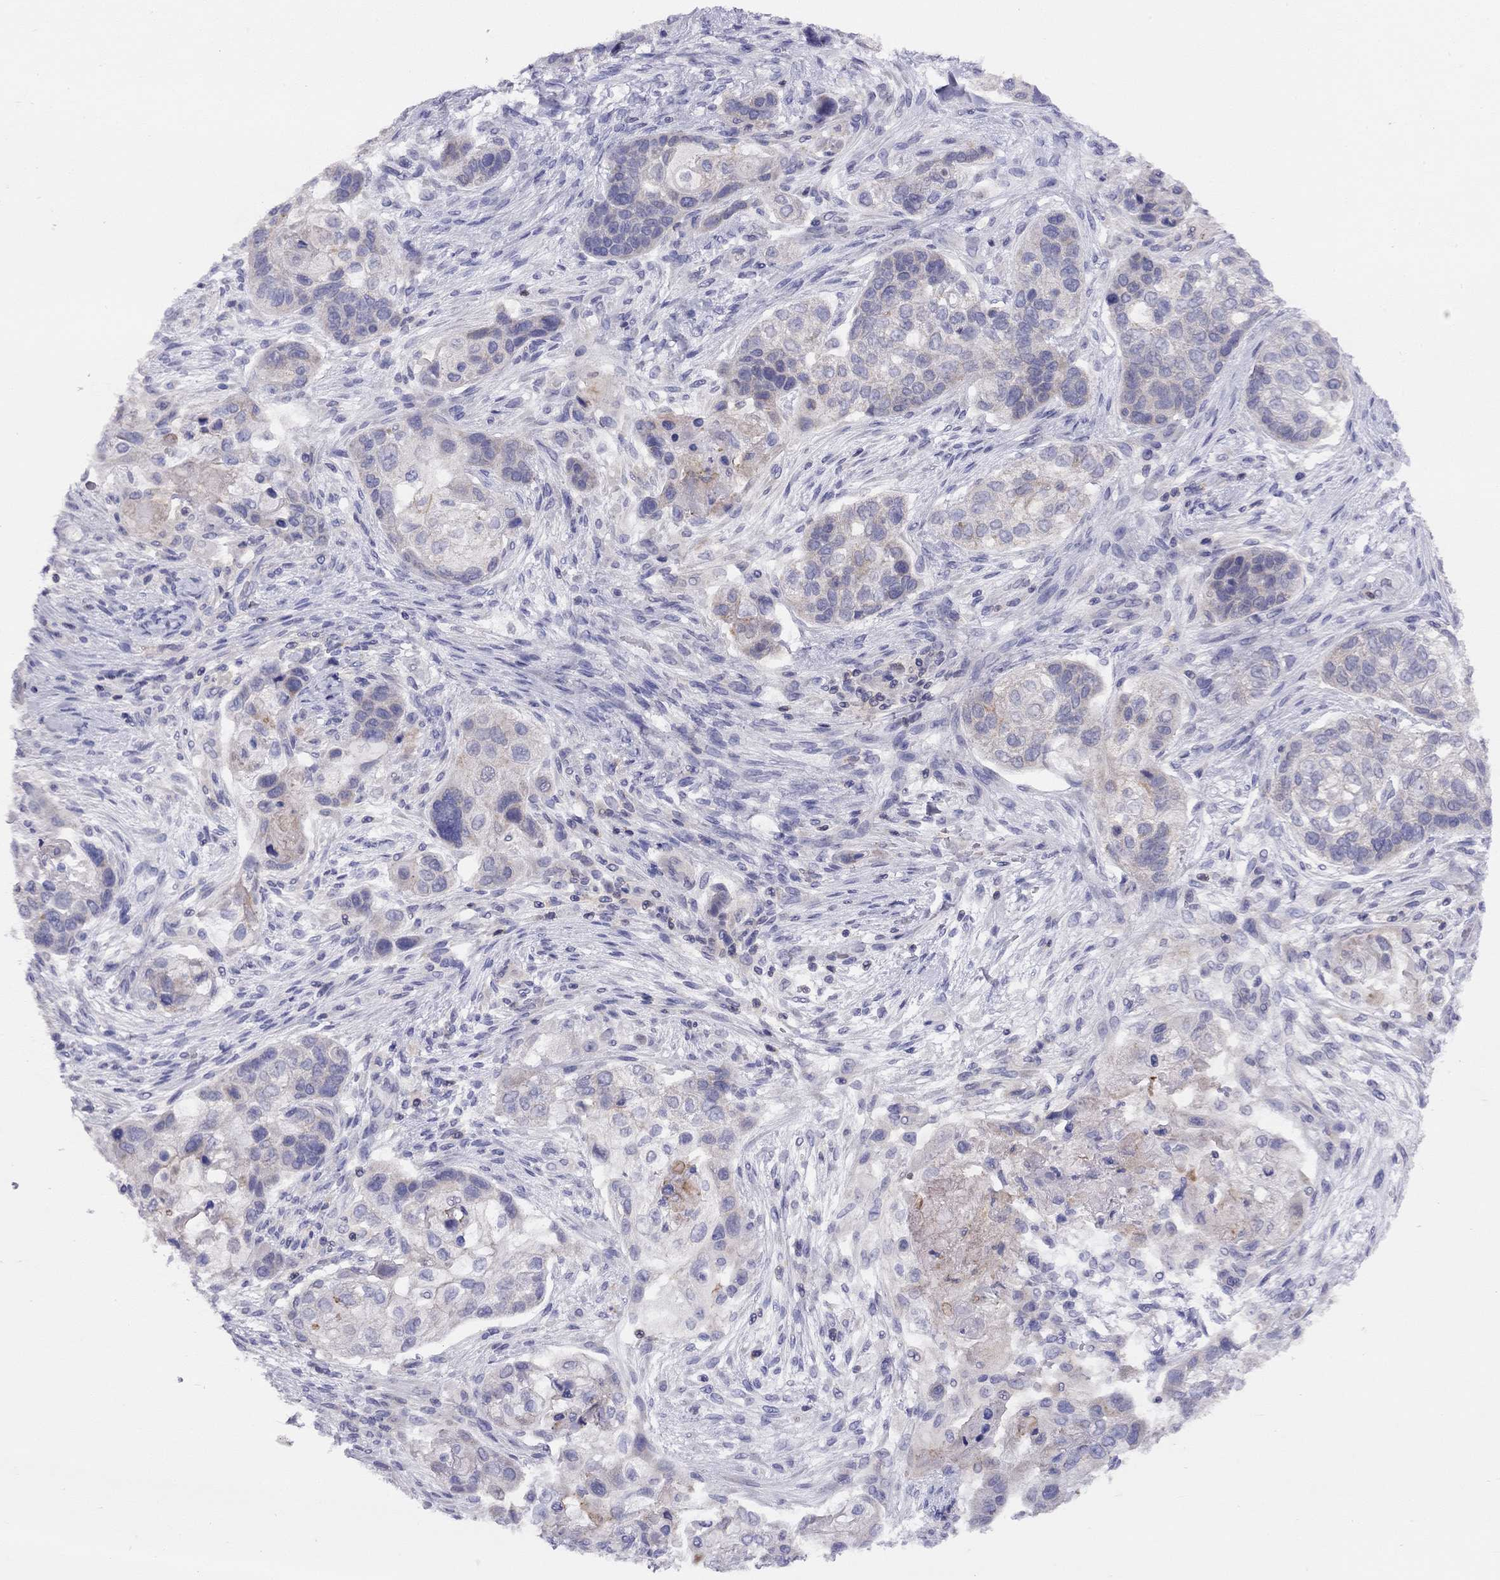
{"staining": {"intensity": "negative", "quantity": "none", "location": "none"}, "tissue": "lung cancer", "cell_type": "Tumor cells", "image_type": "cancer", "snomed": [{"axis": "morphology", "description": "Squamous cell carcinoma, NOS"}, {"axis": "topography", "description": "Lung"}], "caption": "Lung squamous cell carcinoma was stained to show a protein in brown. There is no significant staining in tumor cells.", "gene": "CITED1", "patient": {"sex": "male", "age": 69}}